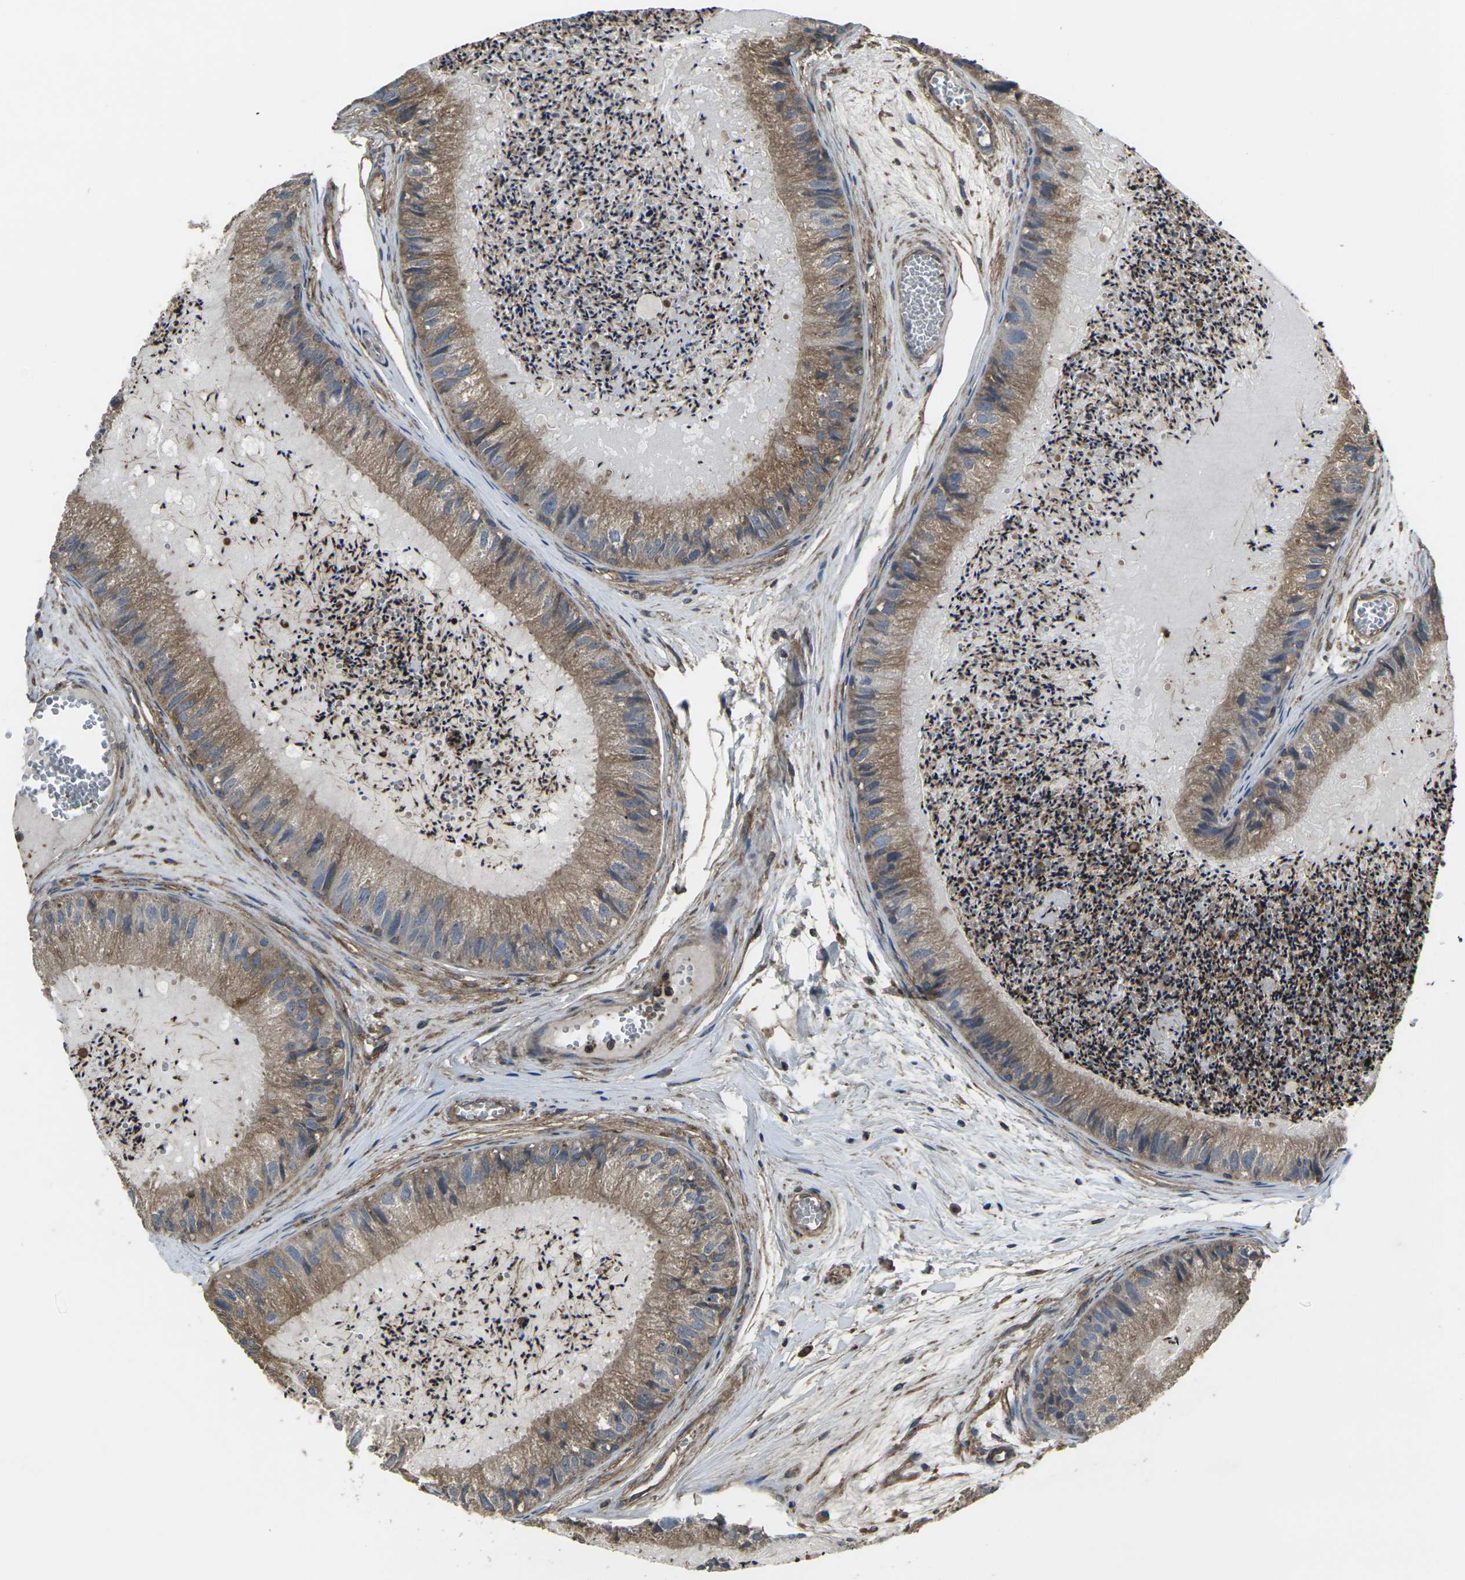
{"staining": {"intensity": "moderate", "quantity": ">75%", "location": "cytoplasmic/membranous"}, "tissue": "epididymis", "cell_type": "Glandular cells", "image_type": "normal", "snomed": [{"axis": "morphology", "description": "Normal tissue, NOS"}, {"axis": "topography", "description": "Epididymis"}], "caption": "Glandular cells reveal moderate cytoplasmic/membranous positivity in approximately >75% of cells in unremarkable epididymis.", "gene": "PRKACB", "patient": {"sex": "male", "age": 31}}